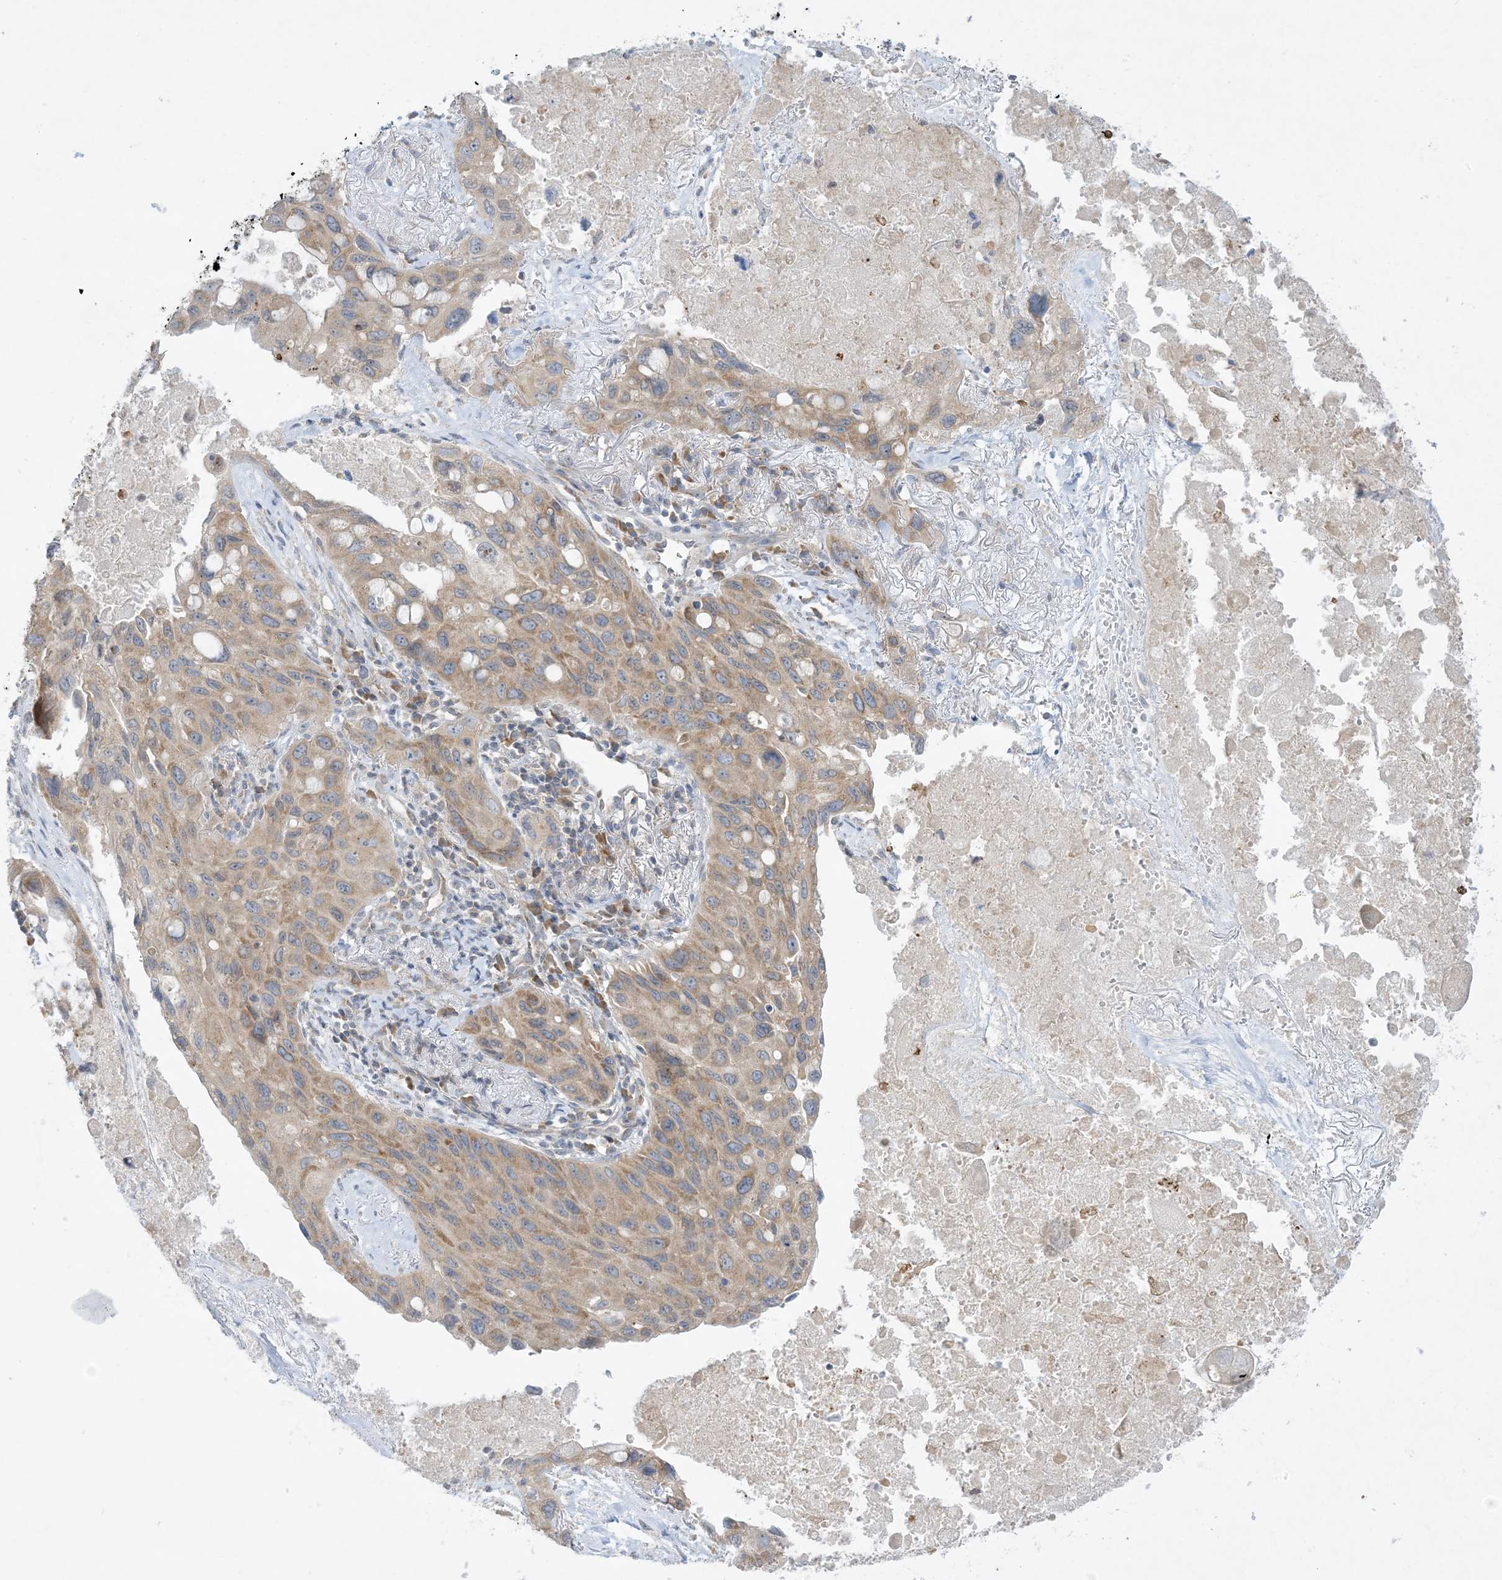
{"staining": {"intensity": "moderate", "quantity": ">75%", "location": "cytoplasmic/membranous"}, "tissue": "lung cancer", "cell_type": "Tumor cells", "image_type": "cancer", "snomed": [{"axis": "morphology", "description": "Squamous cell carcinoma, NOS"}, {"axis": "topography", "description": "Lung"}], "caption": "High-power microscopy captured an IHC photomicrograph of squamous cell carcinoma (lung), revealing moderate cytoplasmic/membranous expression in about >75% of tumor cells.", "gene": "RPP40", "patient": {"sex": "female", "age": 73}}